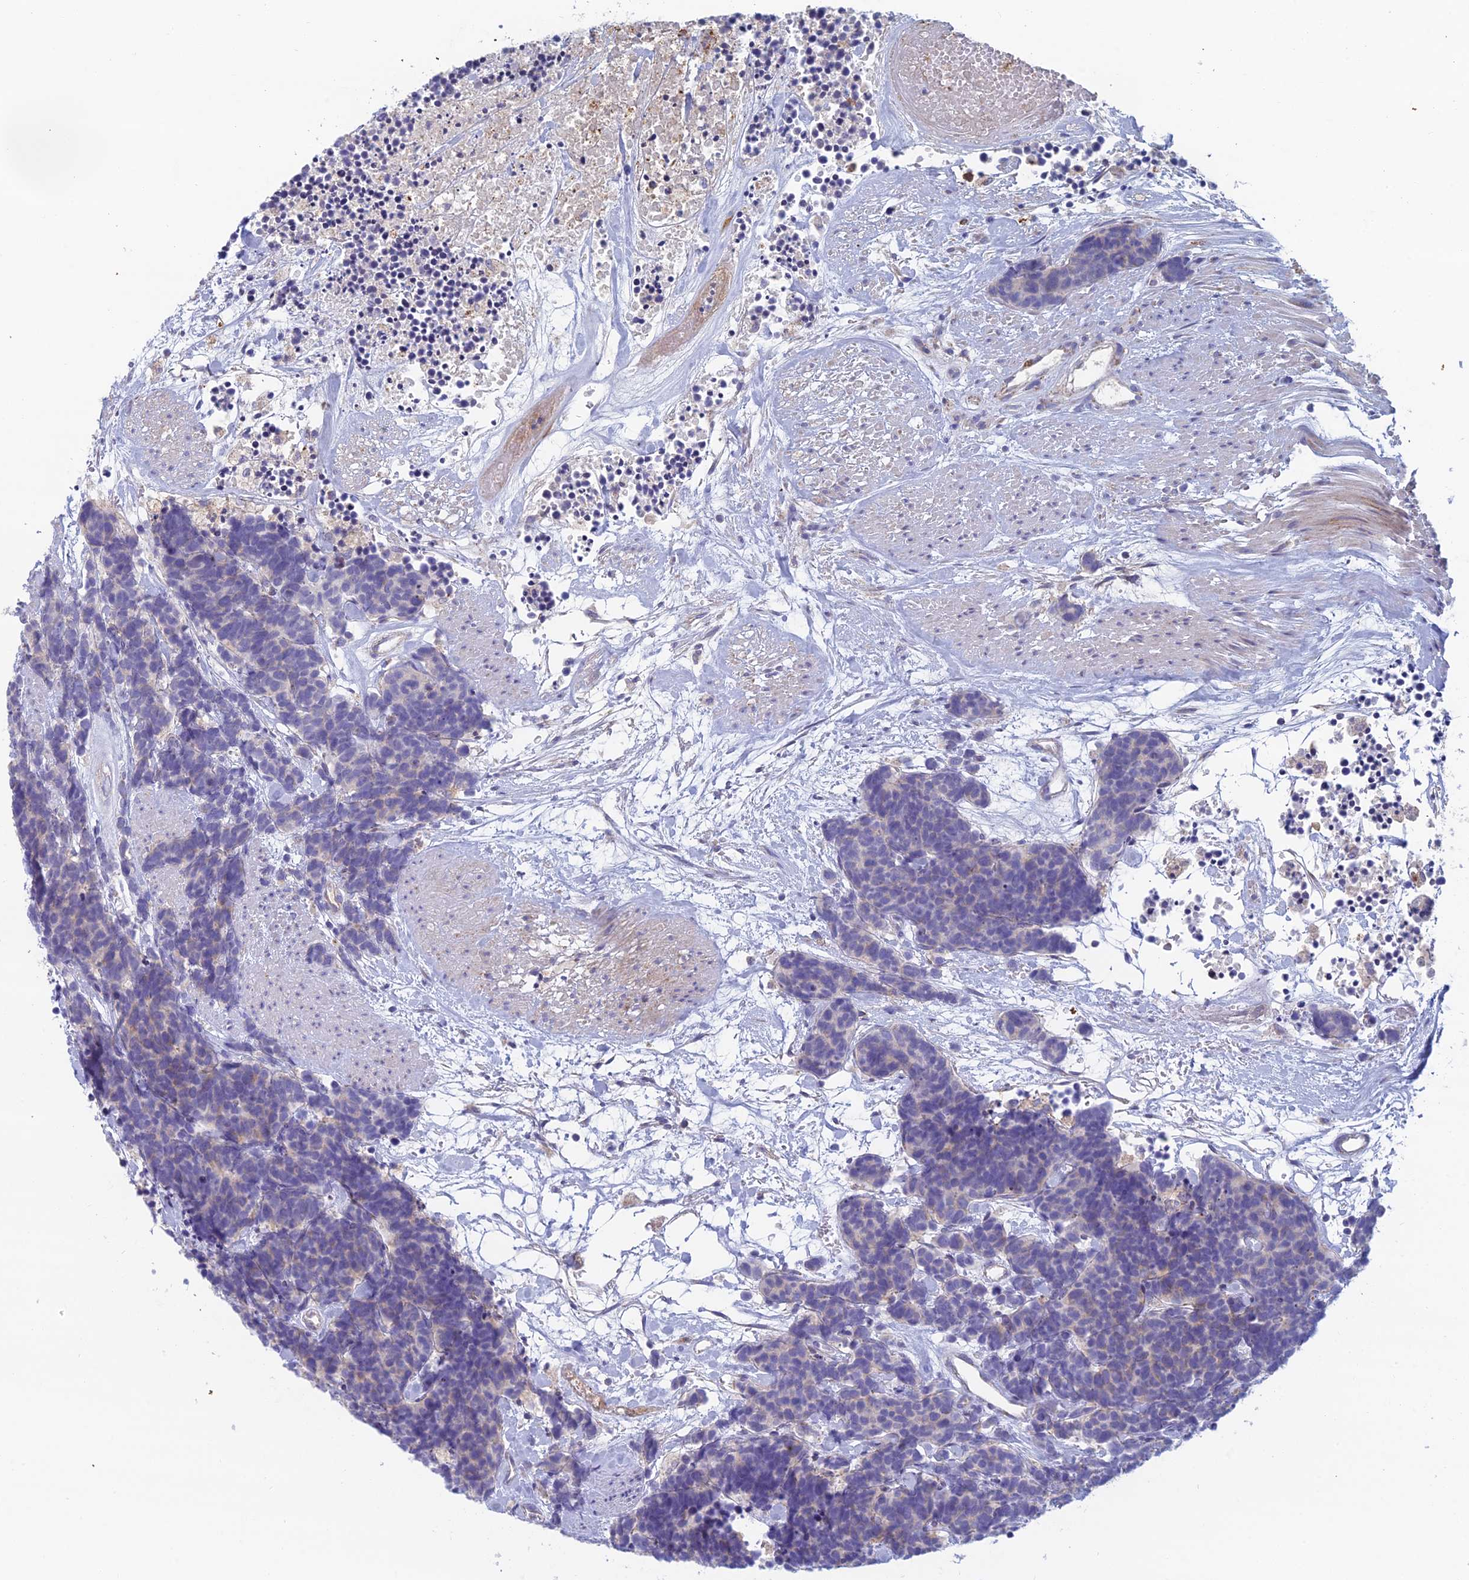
{"staining": {"intensity": "negative", "quantity": "none", "location": "none"}, "tissue": "carcinoid", "cell_type": "Tumor cells", "image_type": "cancer", "snomed": [{"axis": "morphology", "description": "Carcinoma, NOS"}, {"axis": "morphology", "description": "Carcinoid, malignant, NOS"}, {"axis": "topography", "description": "Urinary bladder"}], "caption": "DAB (3,3'-diaminobenzidine) immunohistochemical staining of human carcinoma reveals no significant expression in tumor cells. (DAB immunohistochemistry (IHC) with hematoxylin counter stain).", "gene": "IFTAP", "patient": {"sex": "male", "age": 57}}